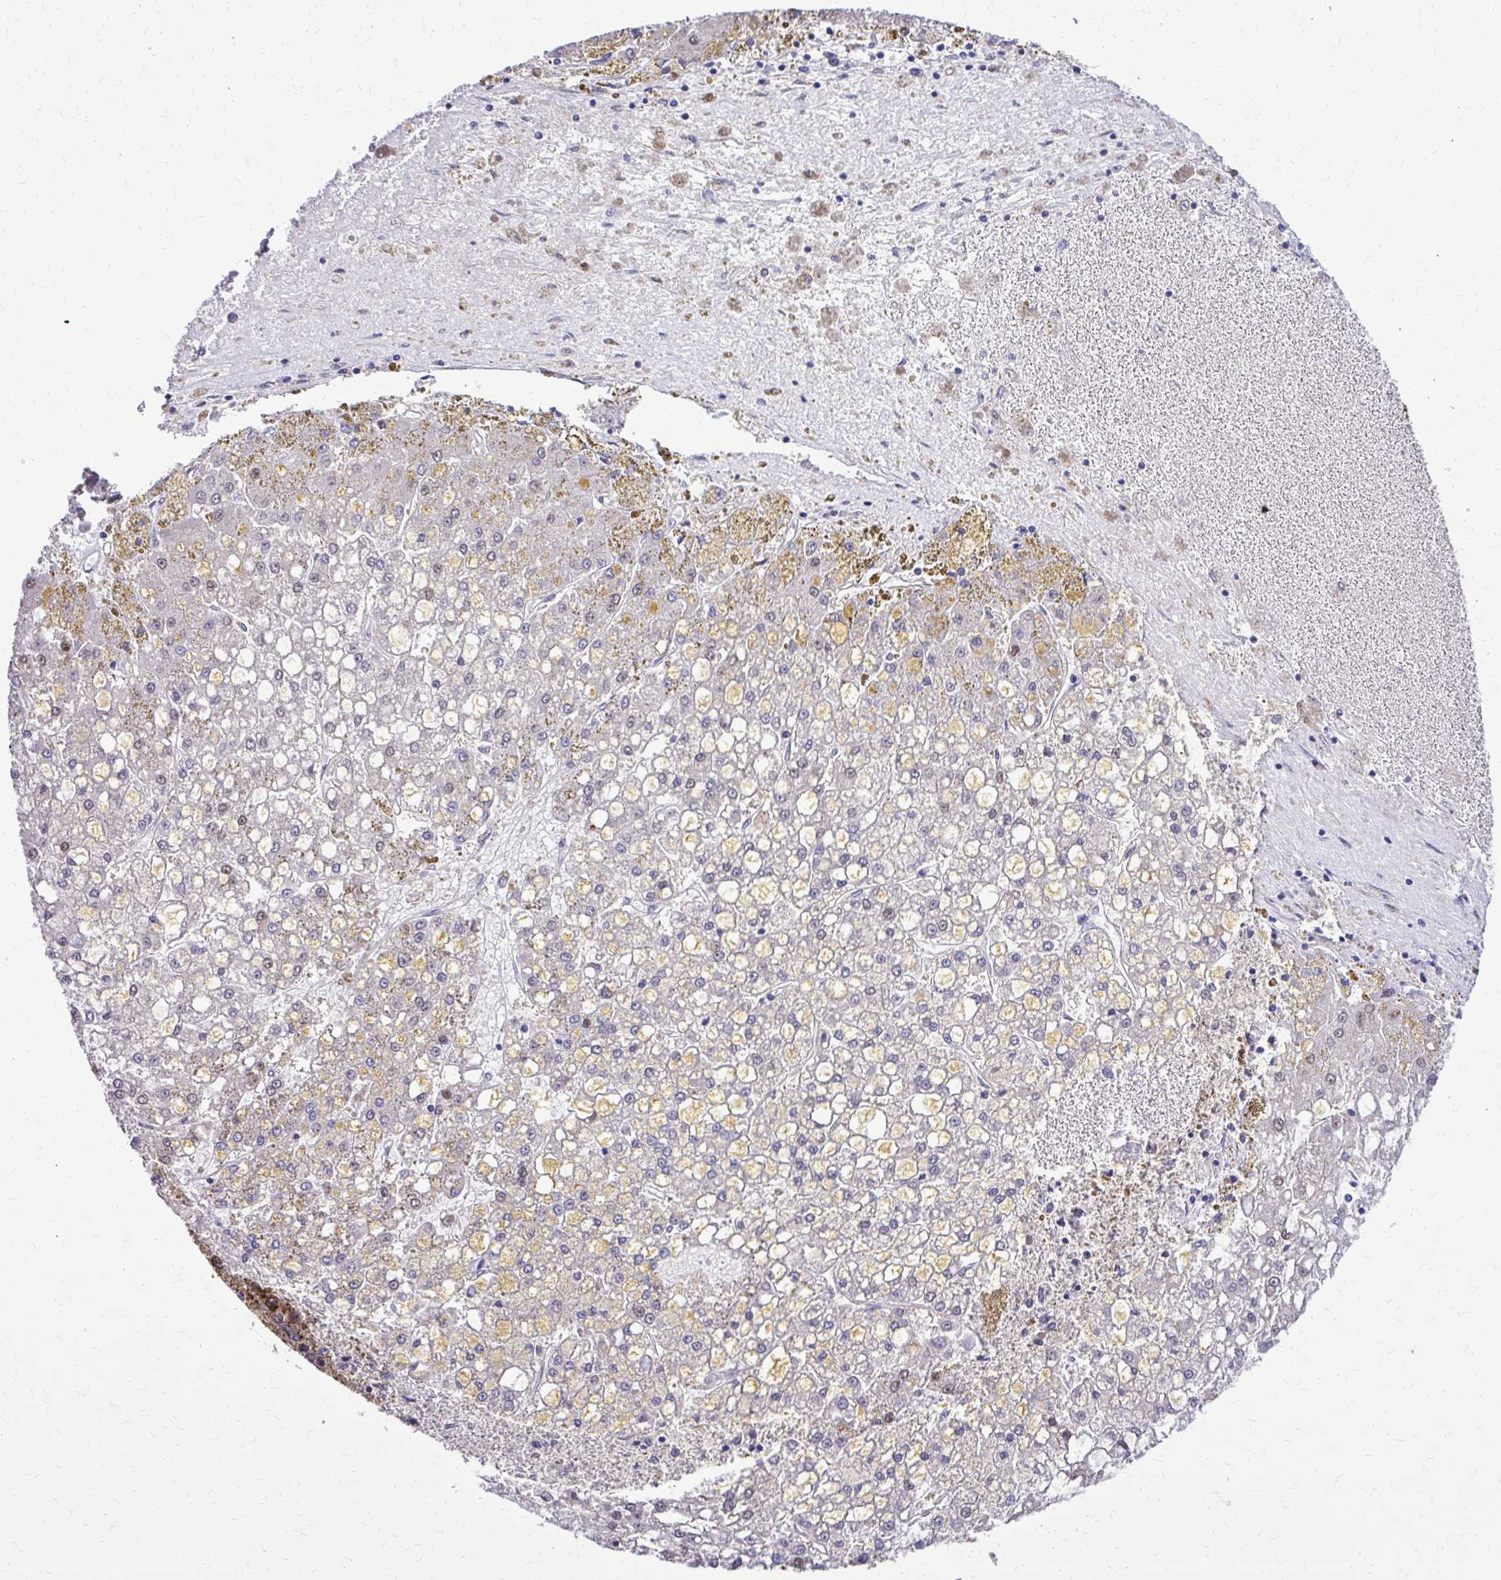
{"staining": {"intensity": "negative", "quantity": "none", "location": "none"}, "tissue": "liver cancer", "cell_type": "Tumor cells", "image_type": "cancer", "snomed": [{"axis": "morphology", "description": "Carcinoma, Hepatocellular, NOS"}, {"axis": "topography", "description": "Liver"}], "caption": "Immunohistochemistry (IHC) histopathology image of human liver hepatocellular carcinoma stained for a protein (brown), which displays no expression in tumor cells.", "gene": "RASL11B", "patient": {"sex": "male", "age": 67}}